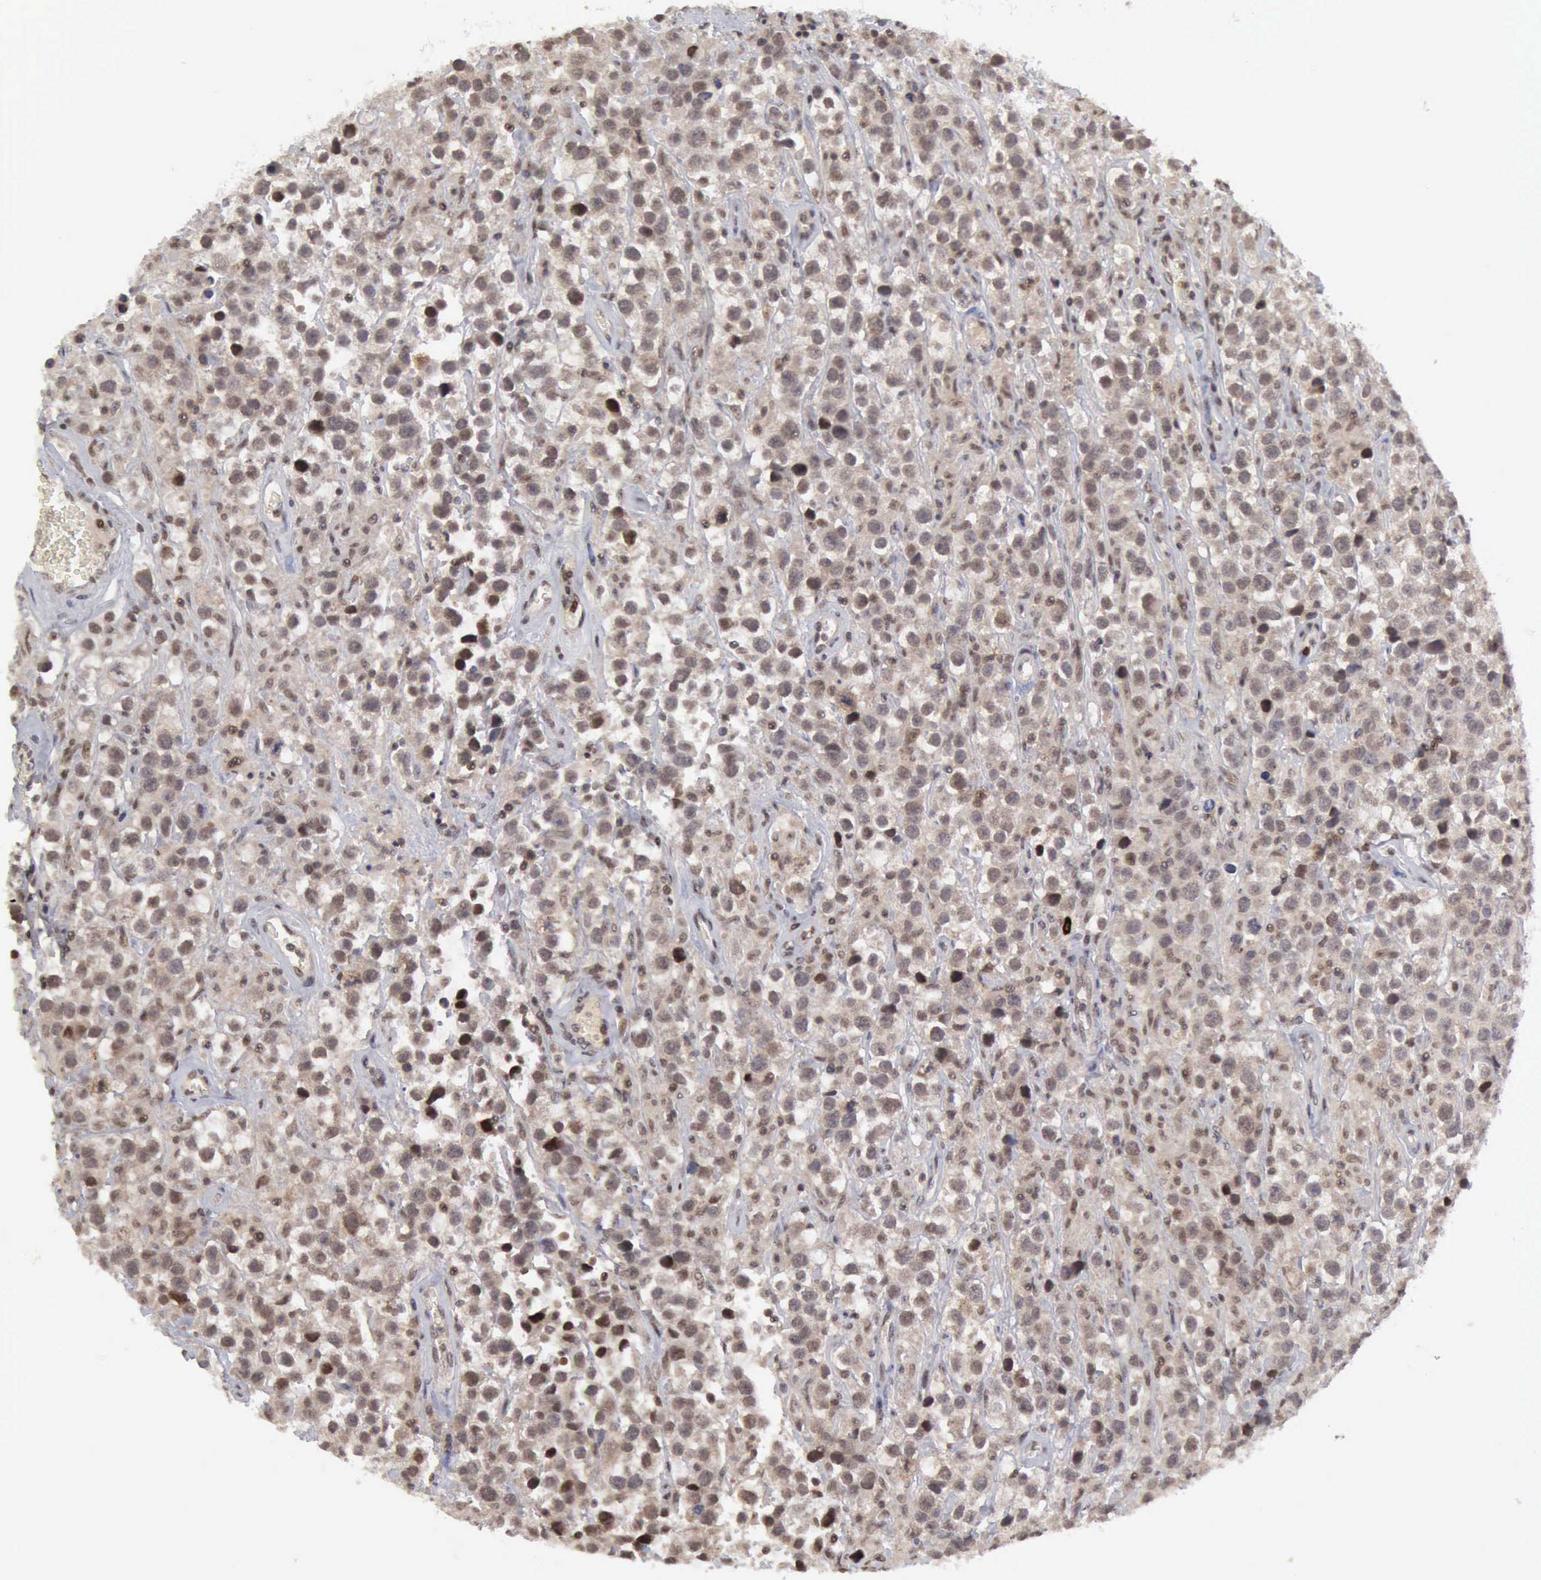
{"staining": {"intensity": "weak", "quantity": "25%-75%", "location": "cytoplasmic/membranous,nuclear"}, "tissue": "testis cancer", "cell_type": "Tumor cells", "image_type": "cancer", "snomed": [{"axis": "morphology", "description": "Seminoma, NOS"}, {"axis": "topography", "description": "Testis"}], "caption": "An image showing weak cytoplasmic/membranous and nuclear staining in approximately 25%-75% of tumor cells in testis cancer (seminoma), as visualized by brown immunohistochemical staining.", "gene": "CDKN2A", "patient": {"sex": "male", "age": 43}}